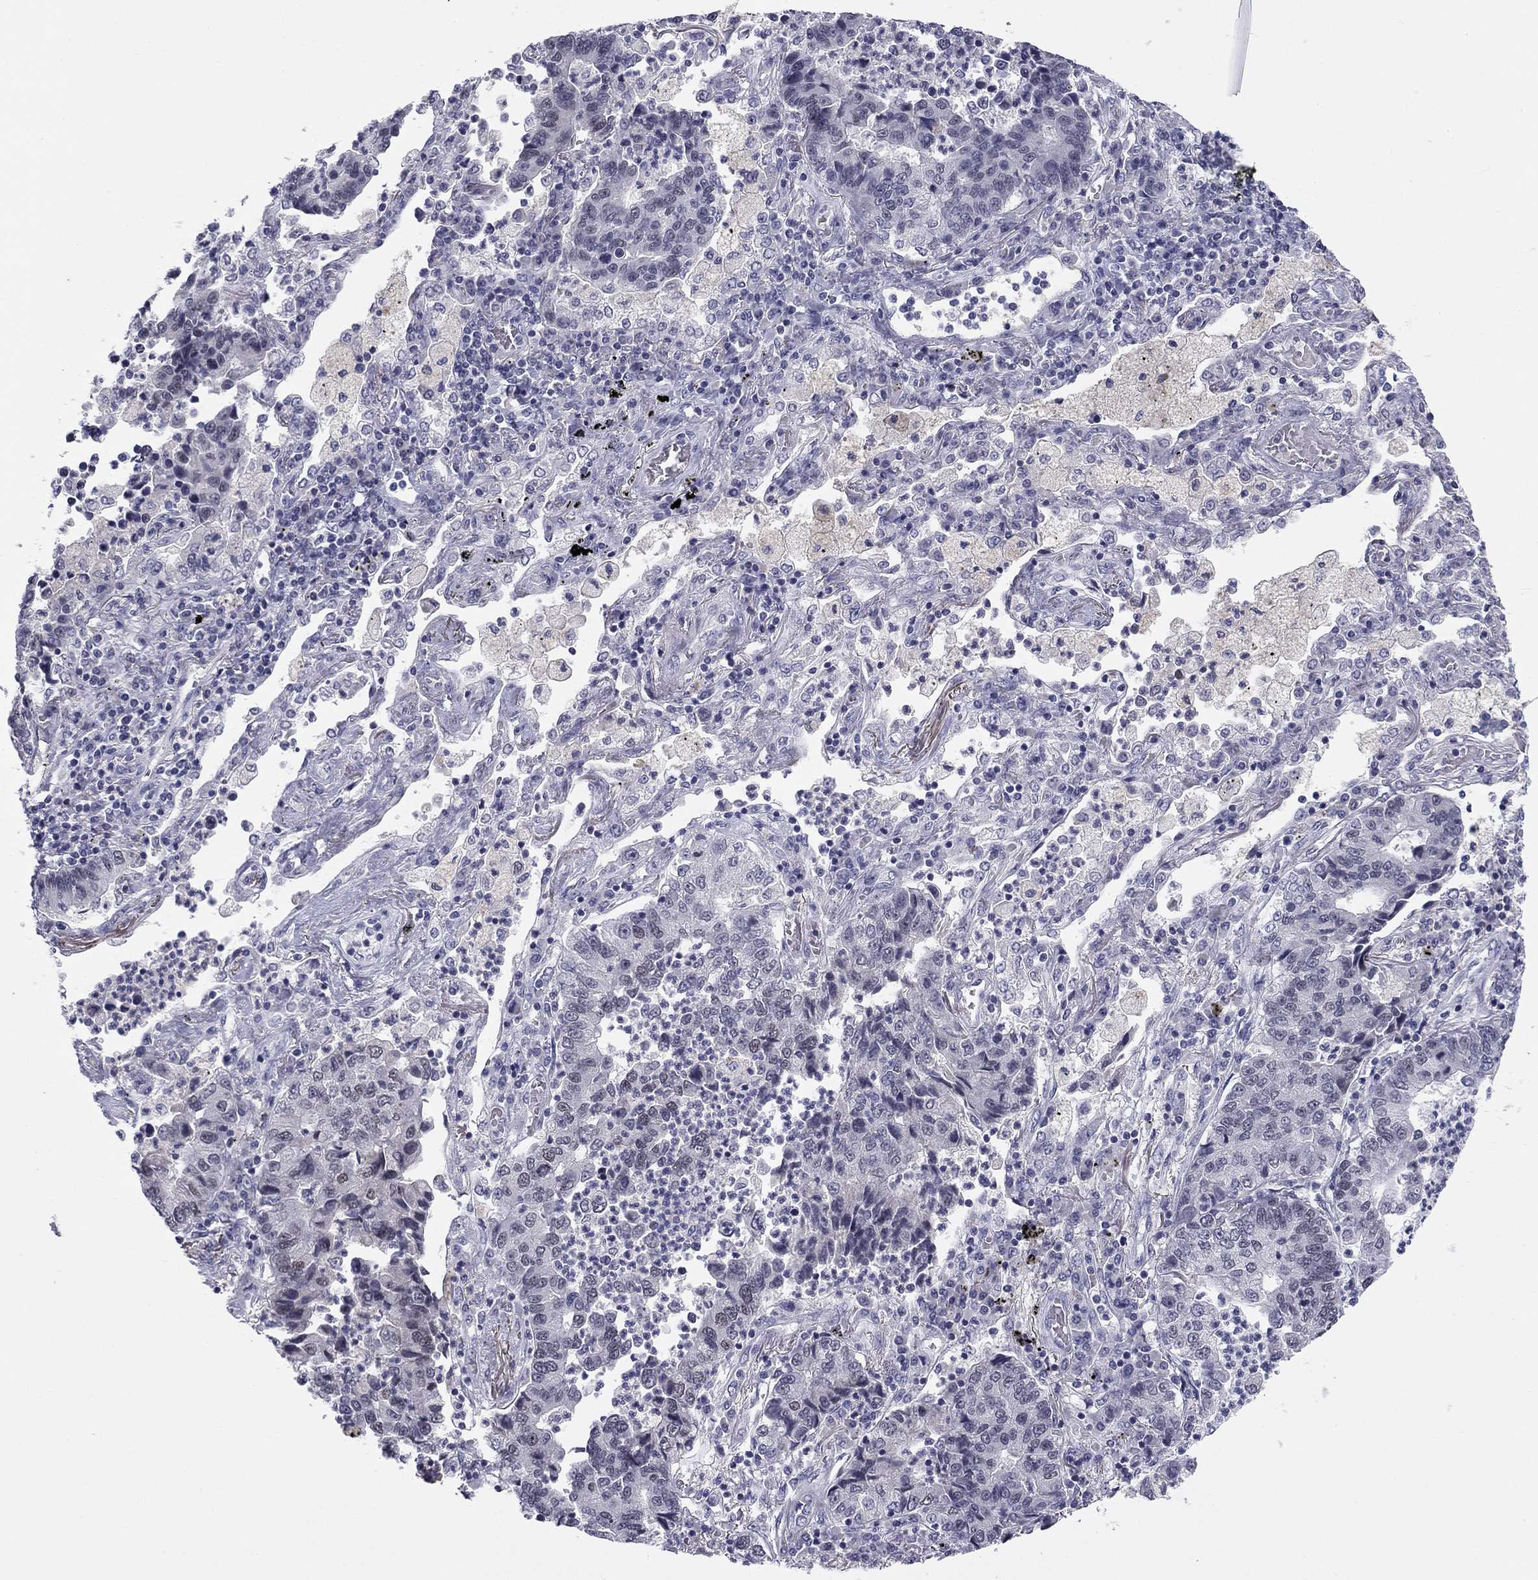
{"staining": {"intensity": "weak", "quantity": "<25%", "location": "nuclear"}, "tissue": "lung cancer", "cell_type": "Tumor cells", "image_type": "cancer", "snomed": [{"axis": "morphology", "description": "Adenocarcinoma, NOS"}, {"axis": "topography", "description": "Lung"}], "caption": "IHC histopathology image of human lung adenocarcinoma stained for a protein (brown), which displays no staining in tumor cells. (DAB (3,3'-diaminobenzidine) immunohistochemistry visualized using brightfield microscopy, high magnification).", "gene": "TFAP2B", "patient": {"sex": "female", "age": 57}}